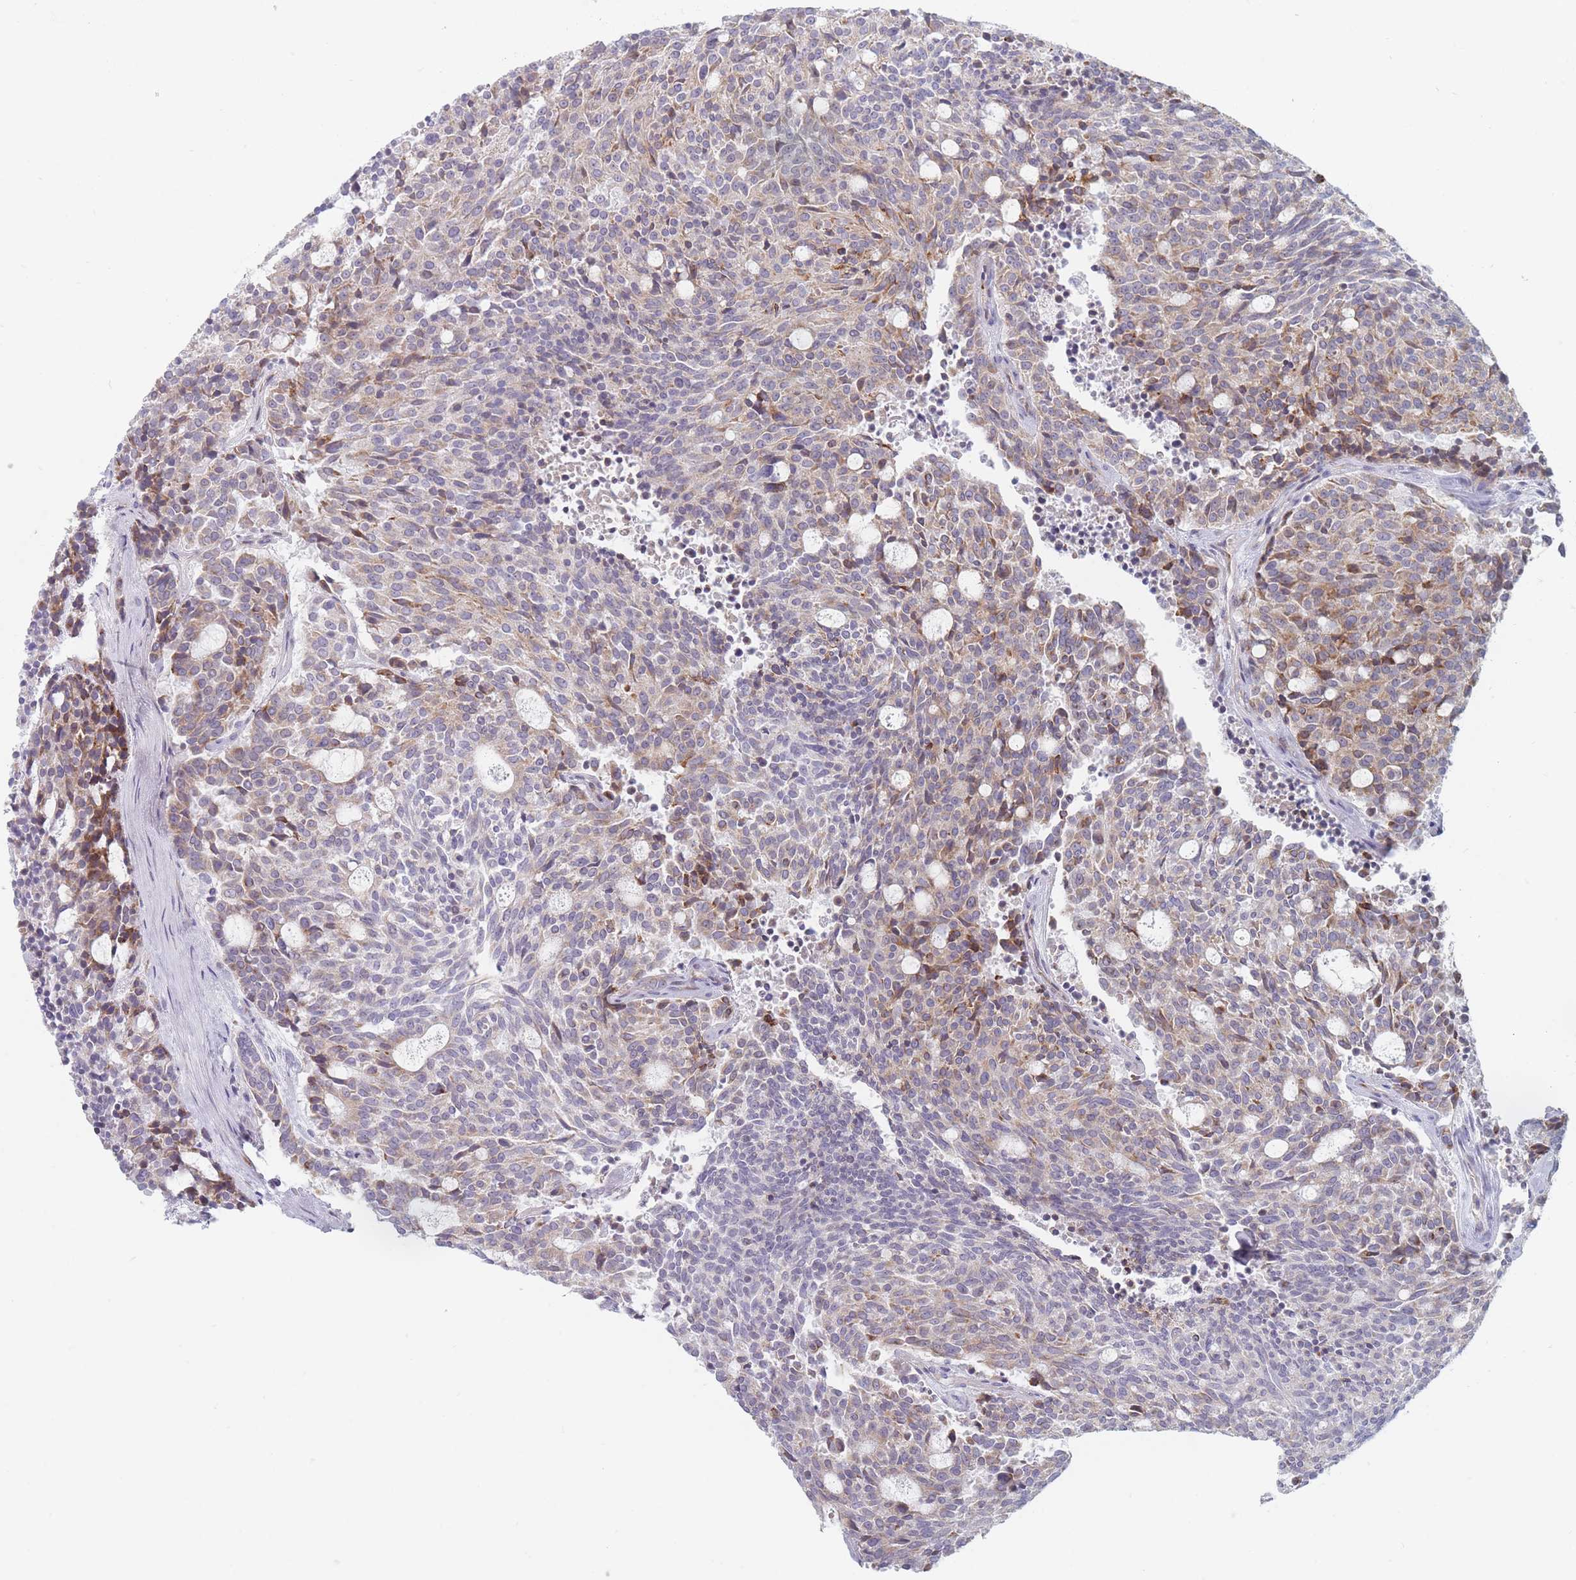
{"staining": {"intensity": "weak", "quantity": "25%-75%", "location": "cytoplasmic/membranous"}, "tissue": "carcinoid", "cell_type": "Tumor cells", "image_type": "cancer", "snomed": [{"axis": "morphology", "description": "Carcinoid, malignant, NOS"}, {"axis": "topography", "description": "Pancreas"}], "caption": "A brown stain highlights weak cytoplasmic/membranous expression of a protein in carcinoid tumor cells.", "gene": "SPATS1", "patient": {"sex": "female", "age": 54}}